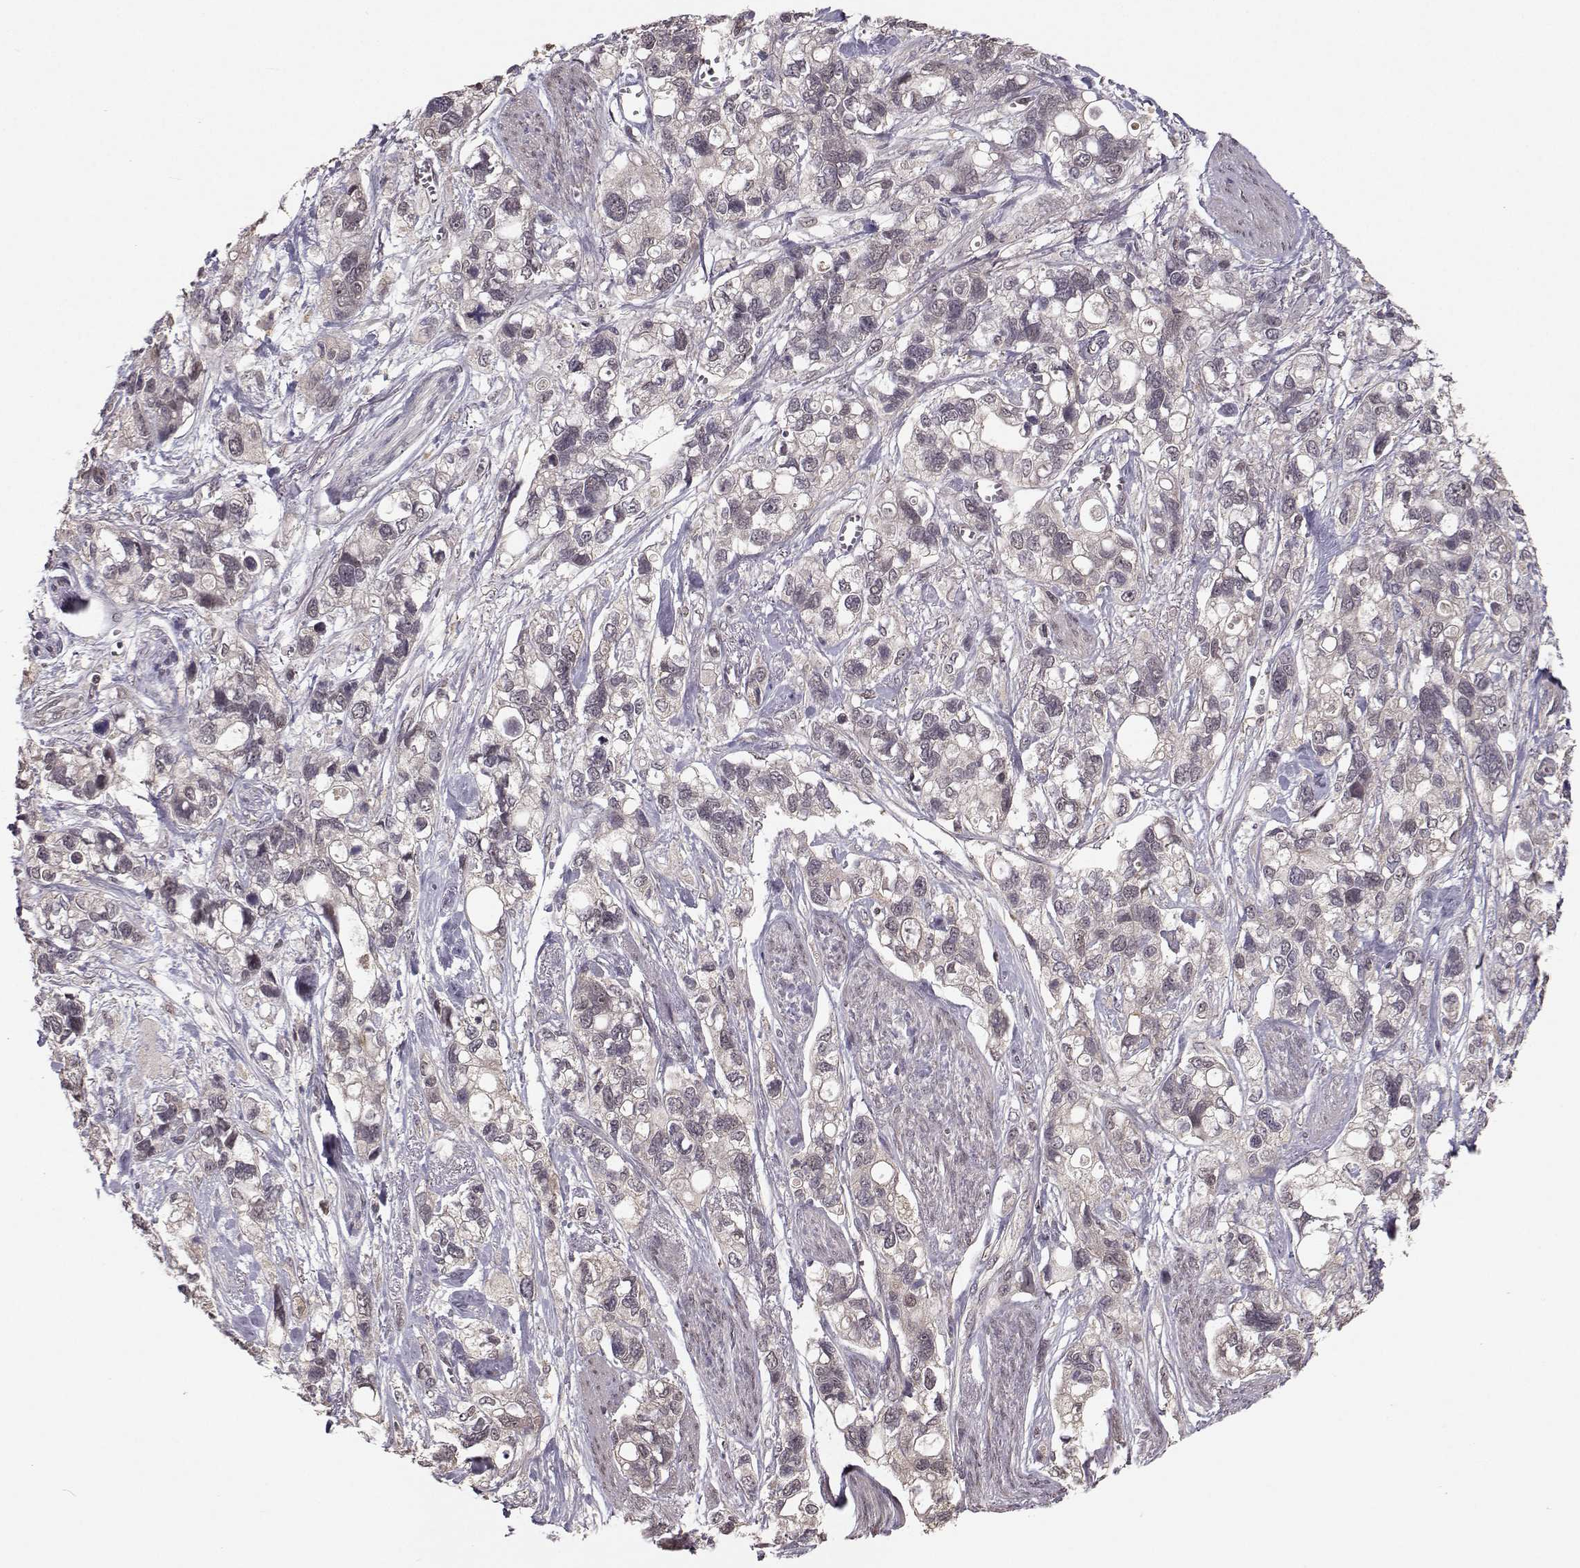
{"staining": {"intensity": "negative", "quantity": "none", "location": "none"}, "tissue": "stomach cancer", "cell_type": "Tumor cells", "image_type": "cancer", "snomed": [{"axis": "morphology", "description": "Adenocarcinoma, NOS"}, {"axis": "topography", "description": "Stomach, upper"}], "caption": "This histopathology image is of stomach adenocarcinoma stained with IHC to label a protein in brown with the nuclei are counter-stained blue. There is no staining in tumor cells.", "gene": "PLEKHG3", "patient": {"sex": "female", "age": 81}}